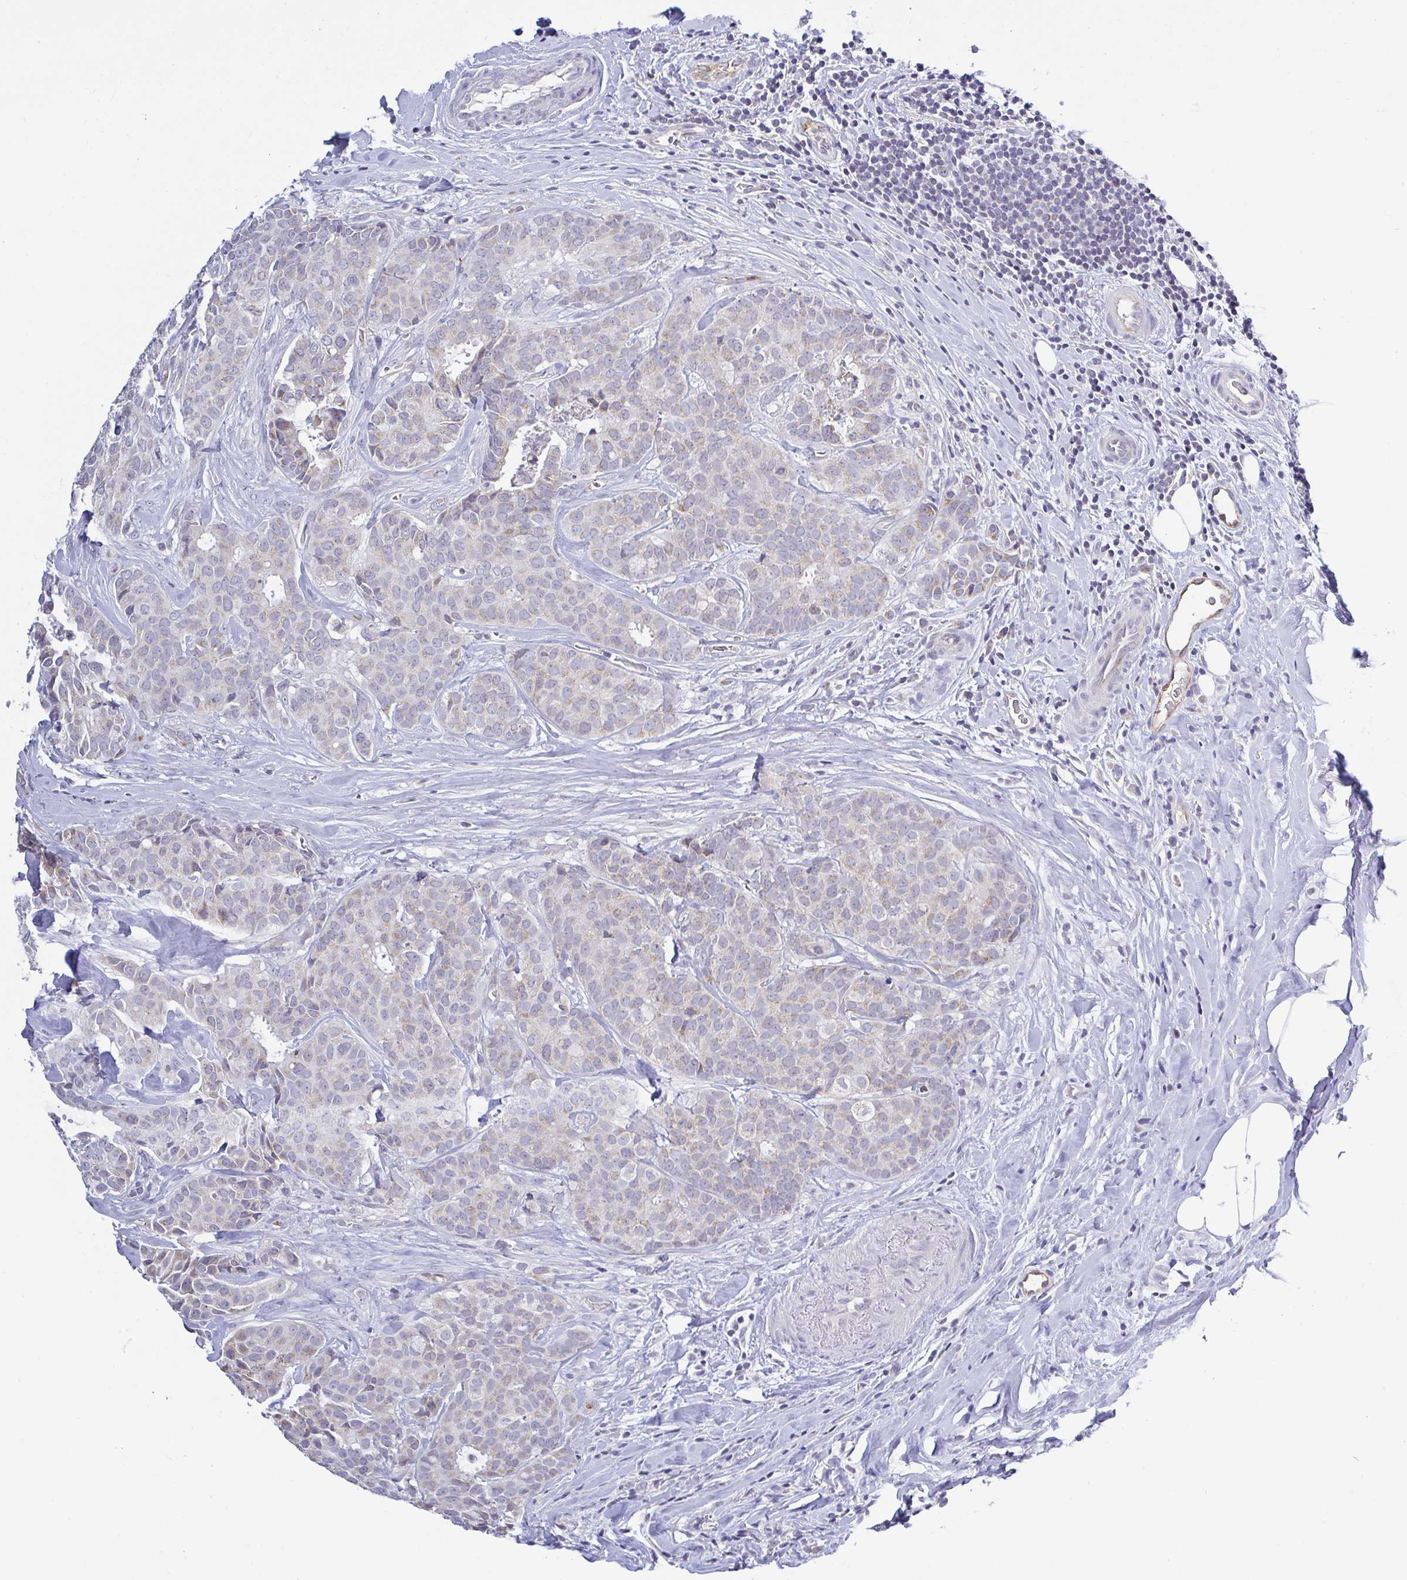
{"staining": {"intensity": "negative", "quantity": "none", "location": "none"}, "tissue": "breast cancer", "cell_type": "Tumor cells", "image_type": "cancer", "snomed": [{"axis": "morphology", "description": "Duct carcinoma"}, {"axis": "topography", "description": "Breast"}], "caption": "Breast intraductal carcinoma was stained to show a protein in brown. There is no significant expression in tumor cells.", "gene": "PLCD4", "patient": {"sex": "female", "age": 84}}